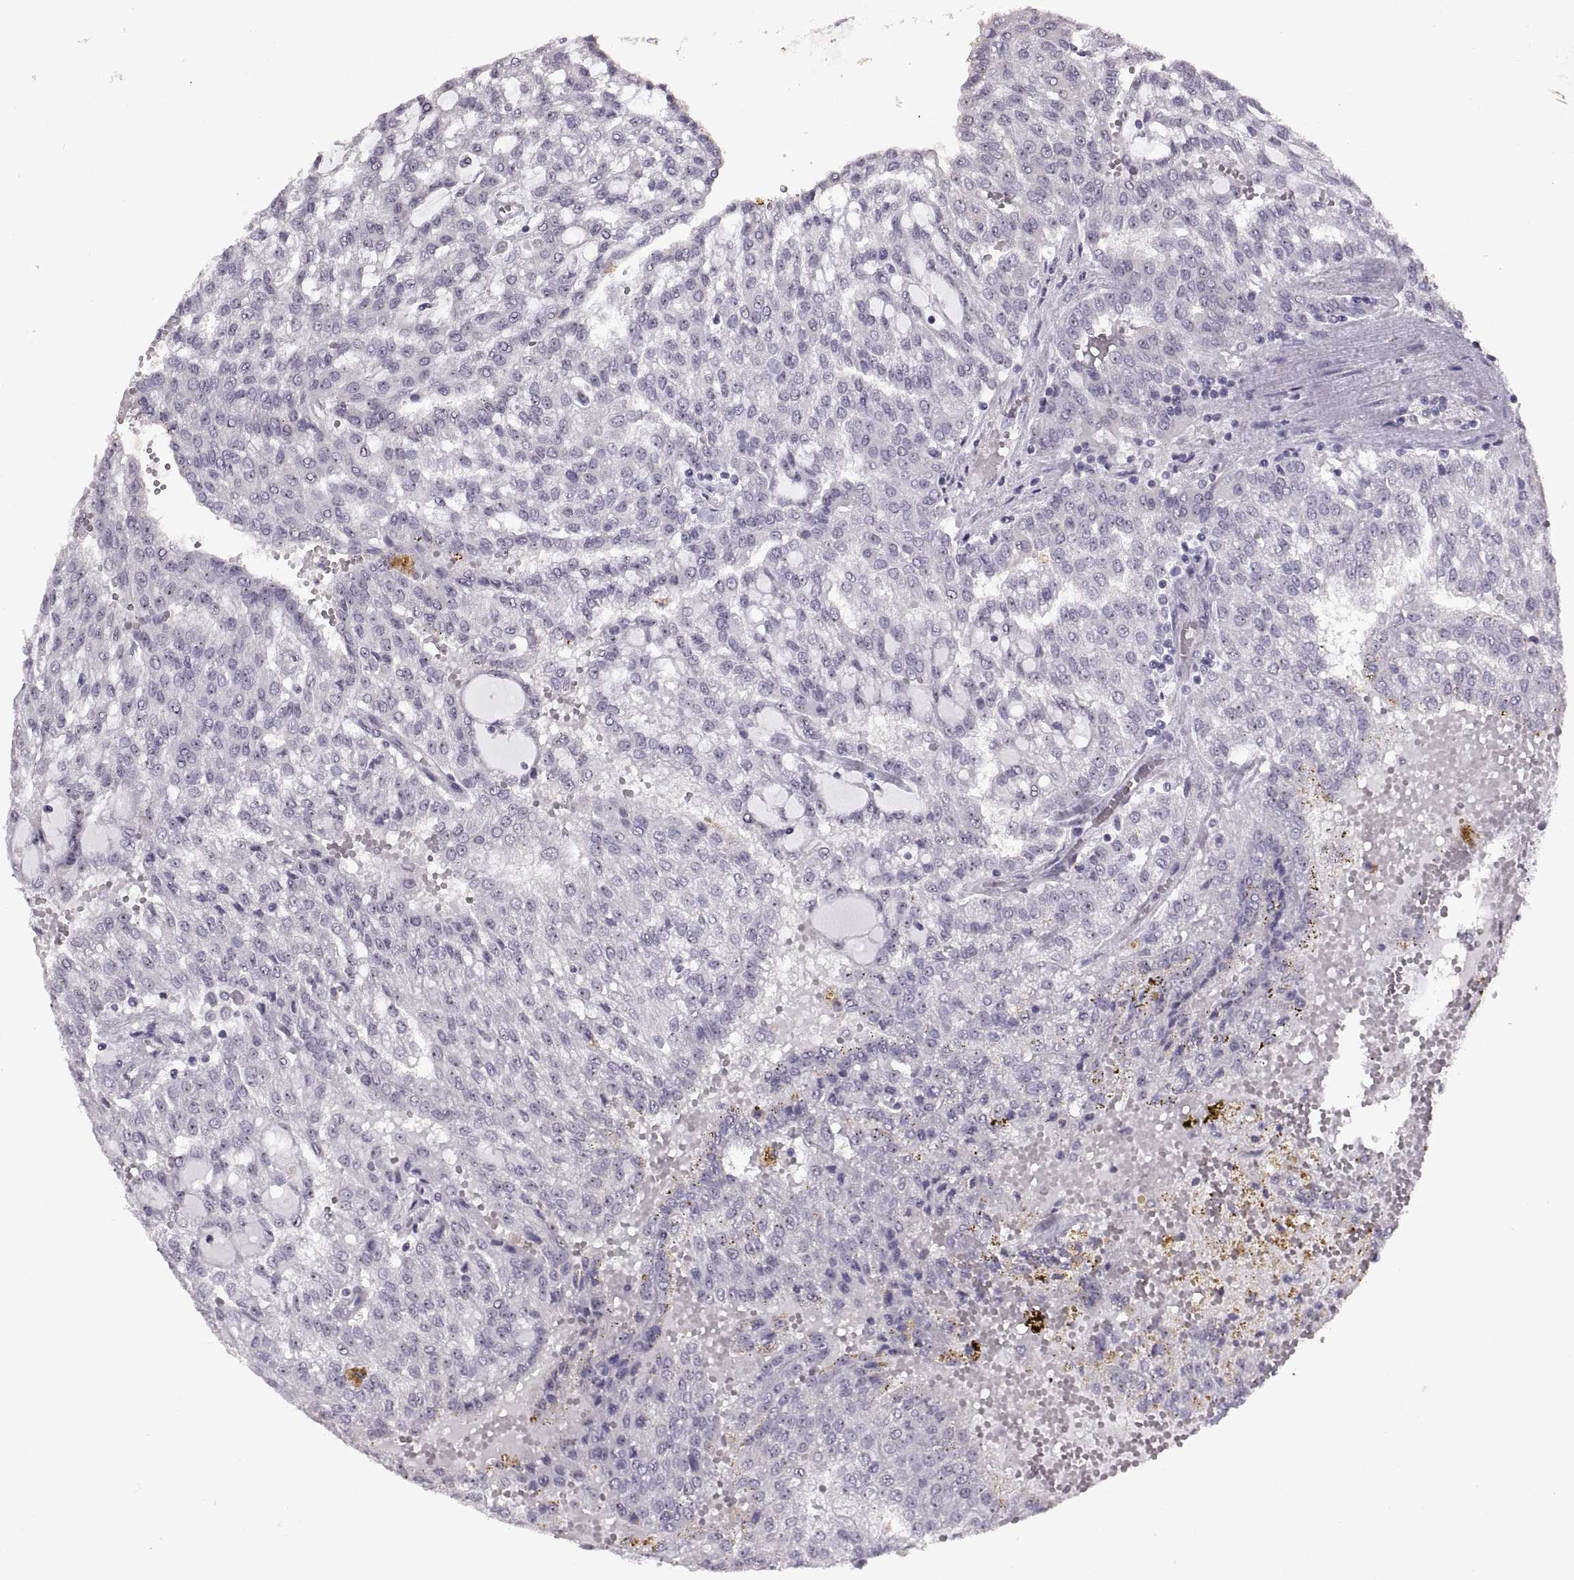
{"staining": {"intensity": "weak", "quantity": "<25%", "location": "nuclear"}, "tissue": "renal cancer", "cell_type": "Tumor cells", "image_type": "cancer", "snomed": [{"axis": "morphology", "description": "Adenocarcinoma, NOS"}, {"axis": "topography", "description": "Kidney"}], "caption": "Renal cancer was stained to show a protein in brown. There is no significant positivity in tumor cells.", "gene": "SINHCAF", "patient": {"sex": "male", "age": 63}}